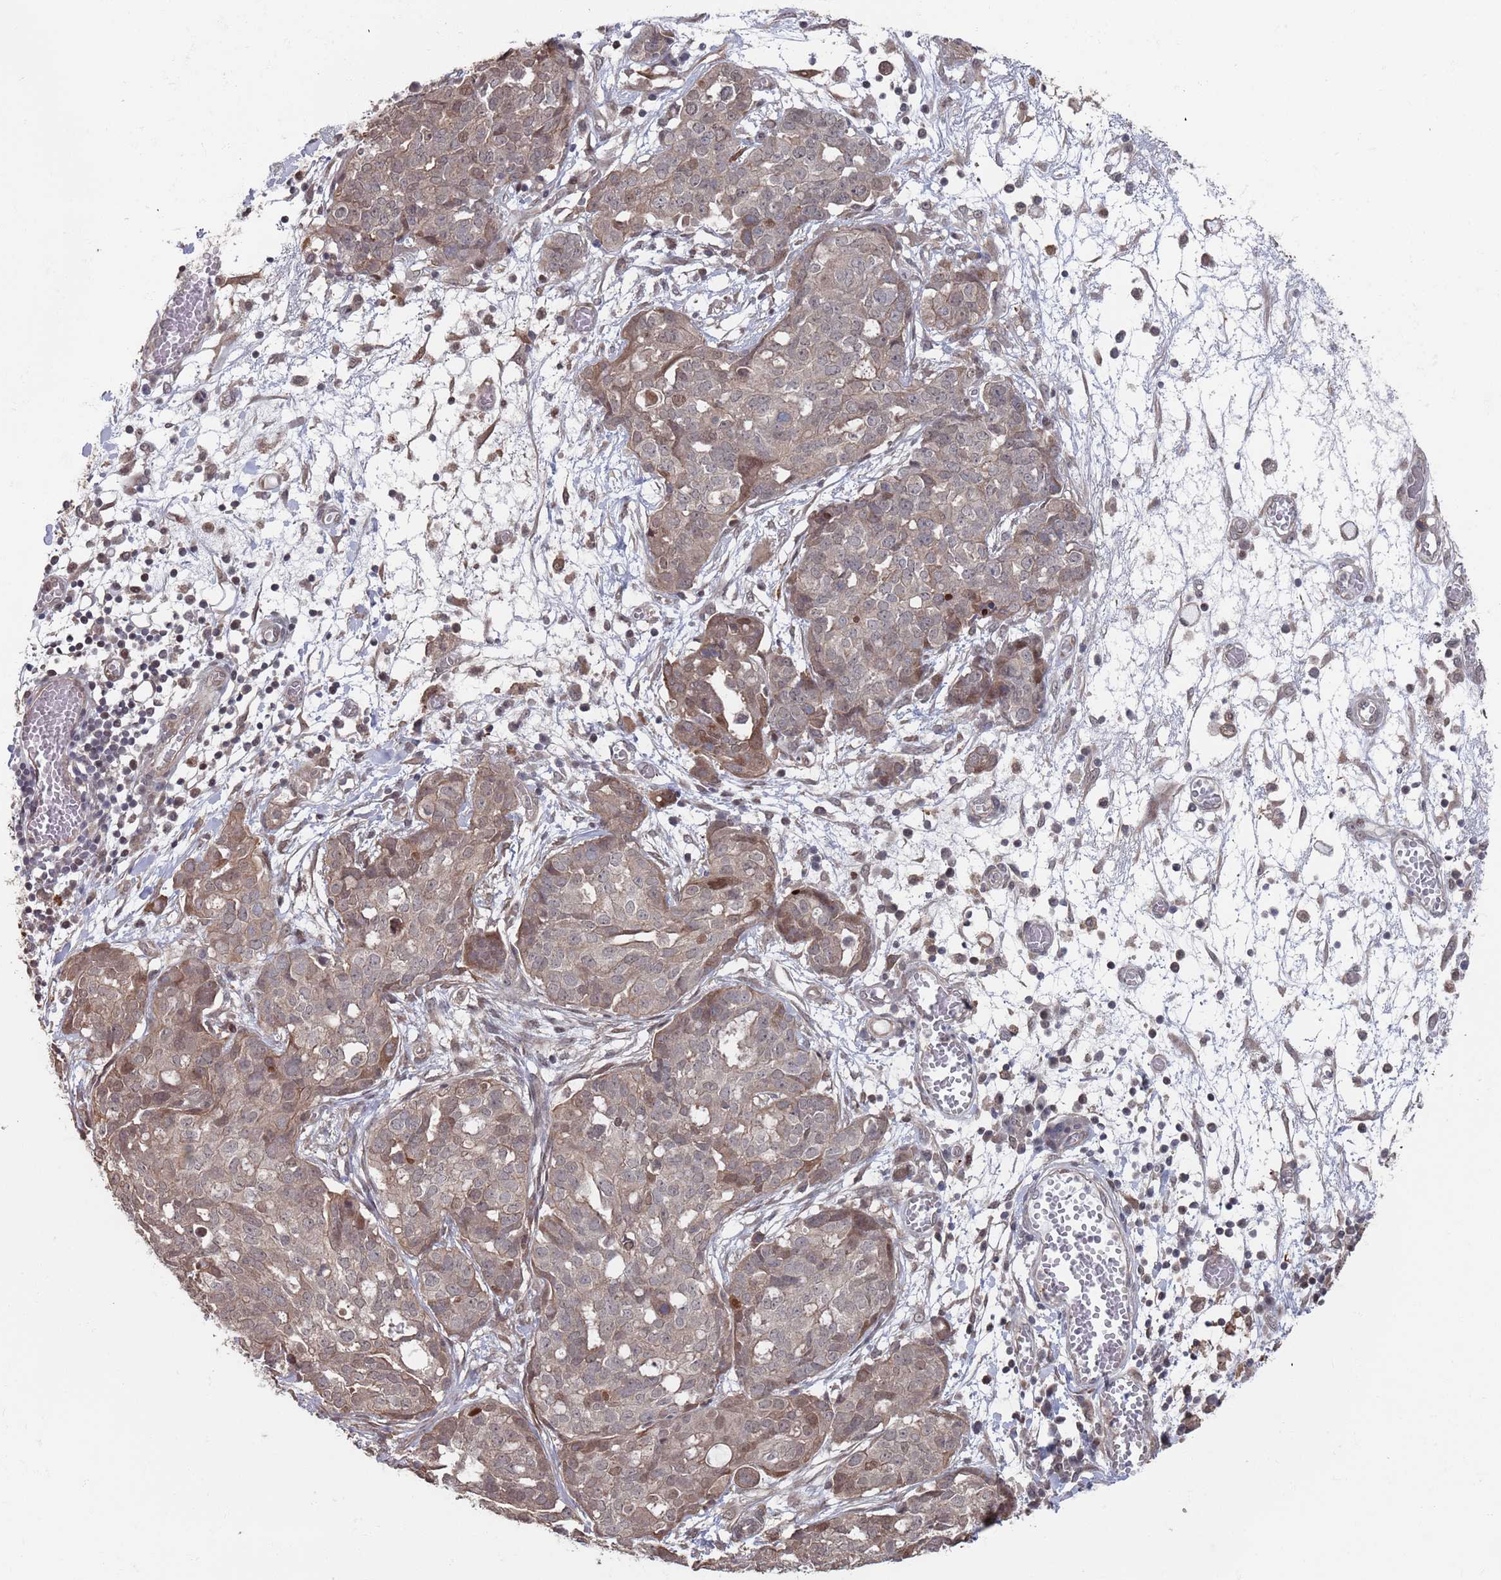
{"staining": {"intensity": "moderate", "quantity": "<25%", "location": "cytoplasmic/membranous,nuclear"}, "tissue": "ovarian cancer", "cell_type": "Tumor cells", "image_type": "cancer", "snomed": [{"axis": "morphology", "description": "Cystadenocarcinoma, serous, NOS"}, {"axis": "topography", "description": "Soft tissue"}, {"axis": "topography", "description": "Ovary"}], "caption": "Moderate cytoplasmic/membranous and nuclear positivity is present in about <25% of tumor cells in ovarian serous cystadenocarcinoma.", "gene": "DGKD", "patient": {"sex": "female", "age": 57}}